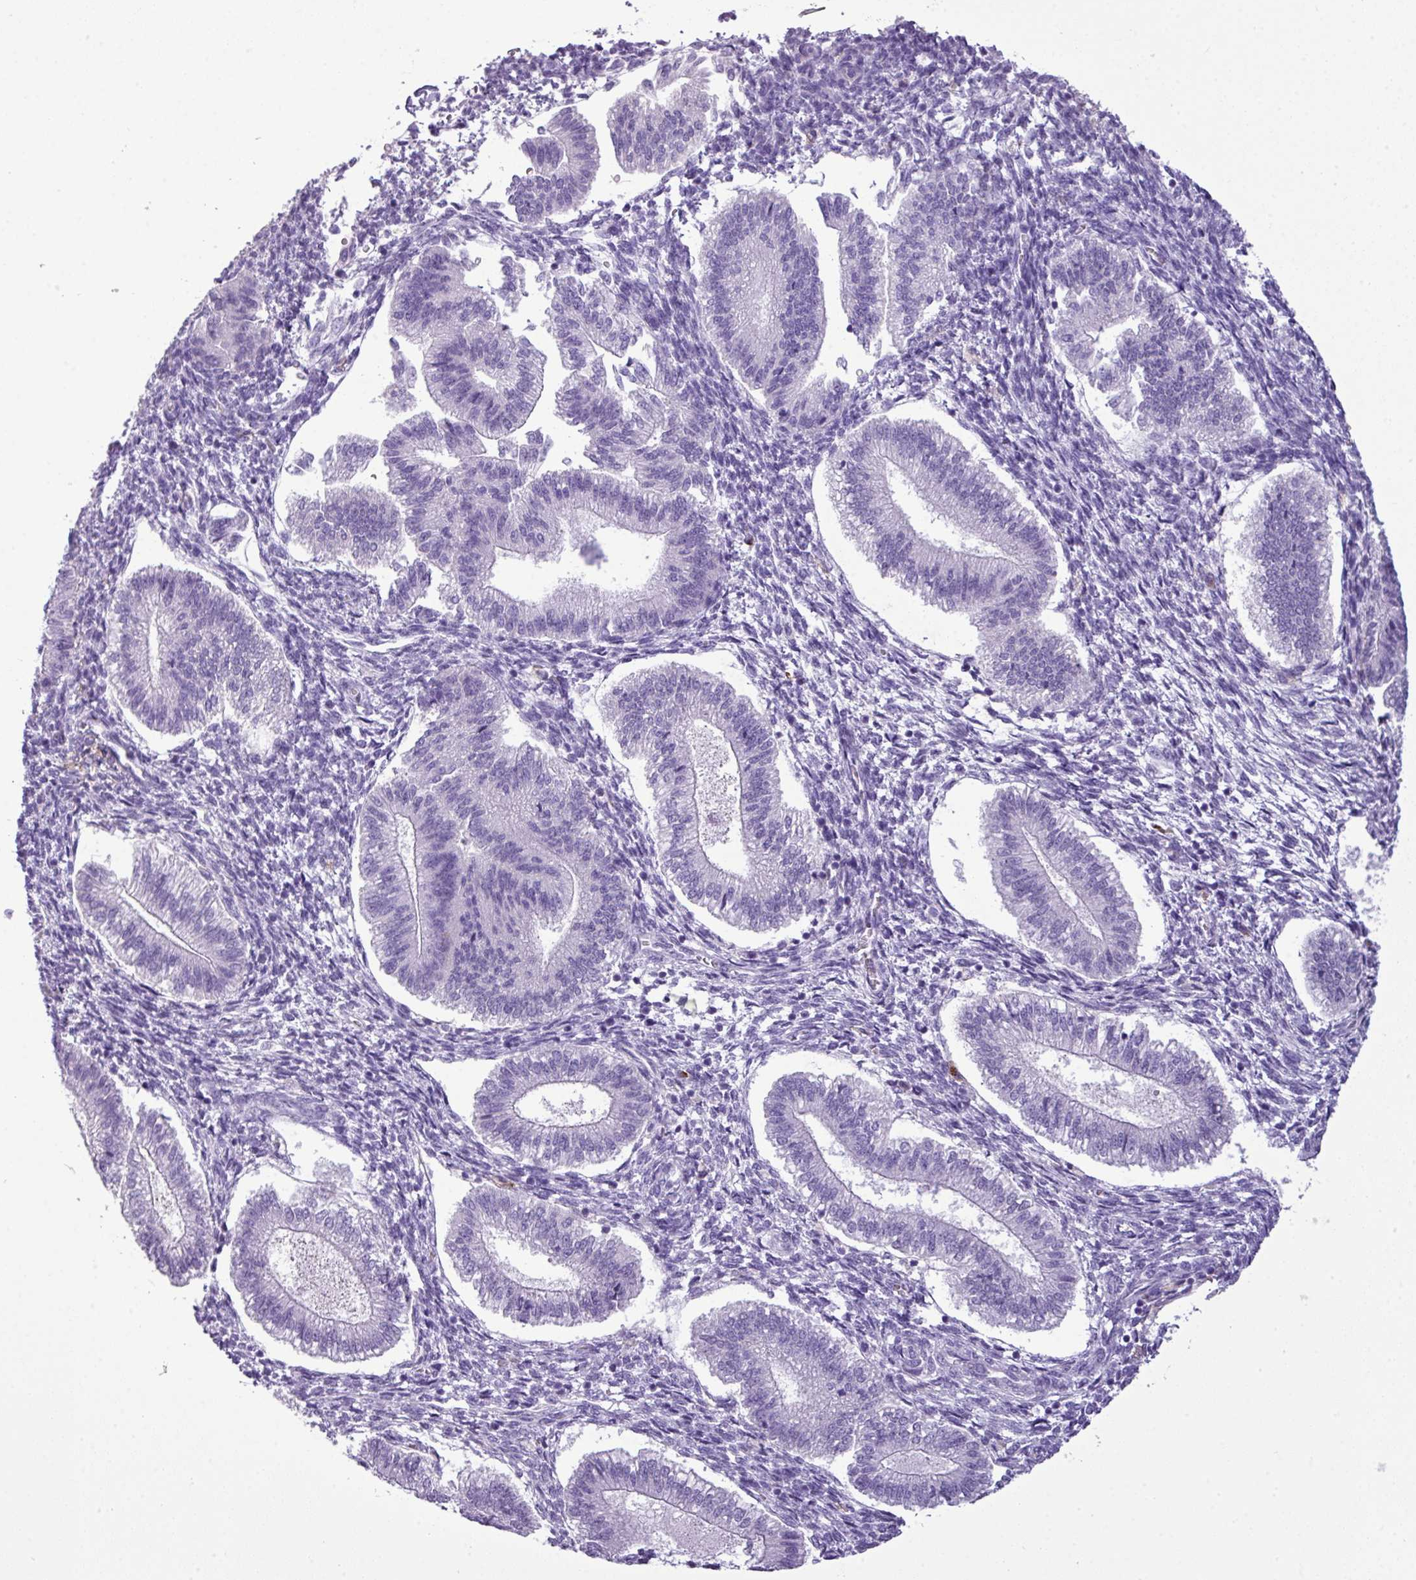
{"staining": {"intensity": "negative", "quantity": "none", "location": "none"}, "tissue": "endometrium", "cell_type": "Cells in endometrial stroma", "image_type": "normal", "snomed": [{"axis": "morphology", "description": "Normal tissue, NOS"}, {"axis": "topography", "description": "Endometrium"}], "caption": "Immunohistochemical staining of unremarkable human endometrium displays no significant staining in cells in endometrial stroma. The staining is performed using DAB (3,3'-diaminobenzidine) brown chromogen with nuclei counter-stained in using hematoxylin.", "gene": "RBMXL2", "patient": {"sex": "female", "age": 25}}